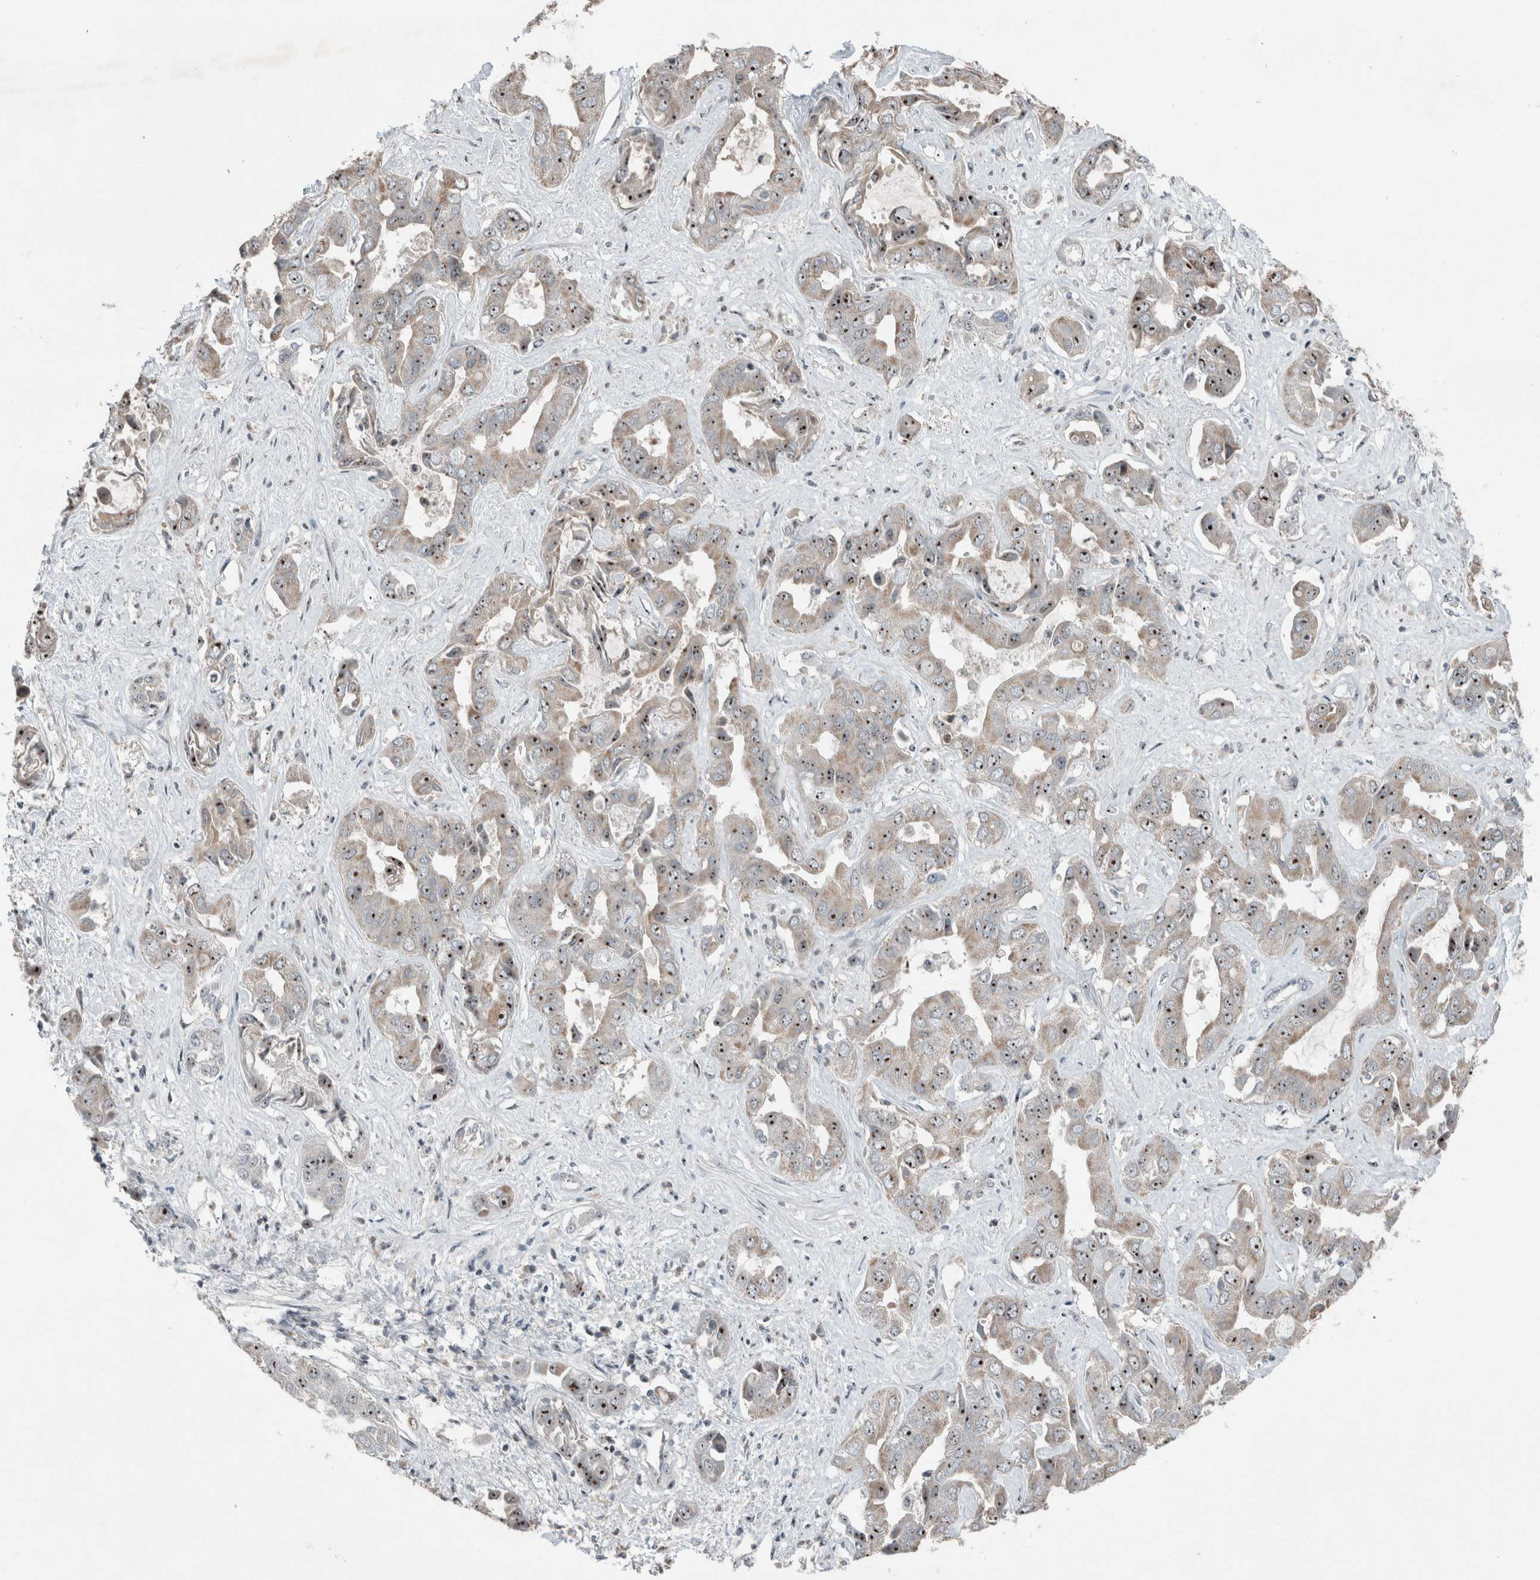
{"staining": {"intensity": "moderate", "quantity": ">75%", "location": "nuclear"}, "tissue": "liver cancer", "cell_type": "Tumor cells", "image_type": "cancer", "snomed": [{"axis": "morphology", "description": "Cholangiocarcinoma"}, {"axis": "topography", "description": "Liver"}], "caption": "Tumor cells reveal moderate nuclear staining in approximately >75% of cells in liver cancer (cholangiocarcinoma).", "gene": "RPF1", "patient": {"sex": "female", "age": 52}}